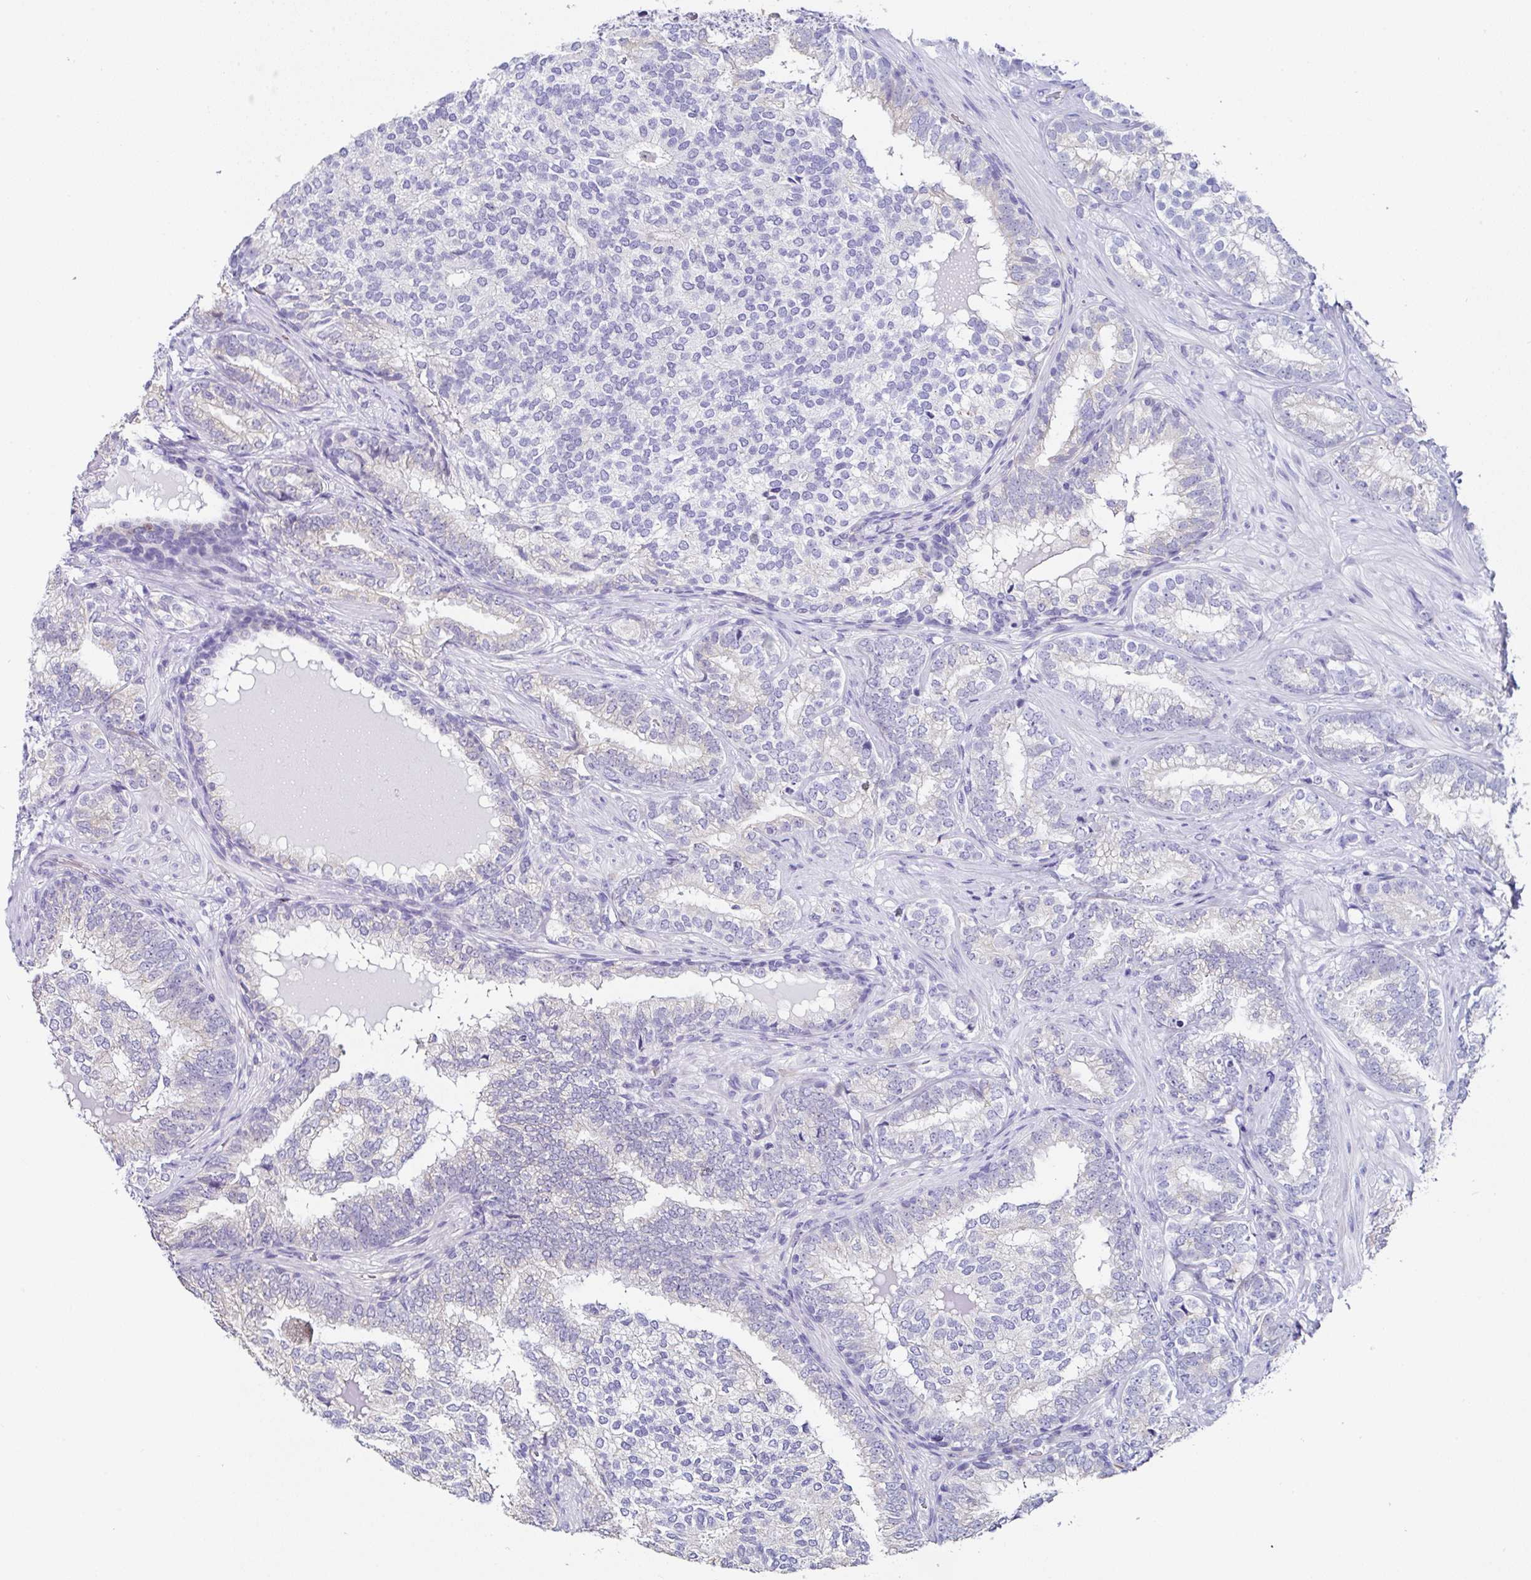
{"staining": {"intensity": "negative", "quantity": "none", "location": "none"}, "tissue": "prostate cancer", "cell_type": "Tumor cells", "image_type": "cancer", "snomed": [{"axis": "morphology", "description": "Adenocarcinoma, High grade"}, {"axis": "topography", "description": "Prostate"}], "caption": "DAB (3,3'-diaminobenzidine) immunohistochemical staining of prostate adenocarcinoma (high-grade) exhibits no significant expression in tumor cells.", "gene": "TMPRSS11E", "patient": {"sex": "male", "age": 72}}